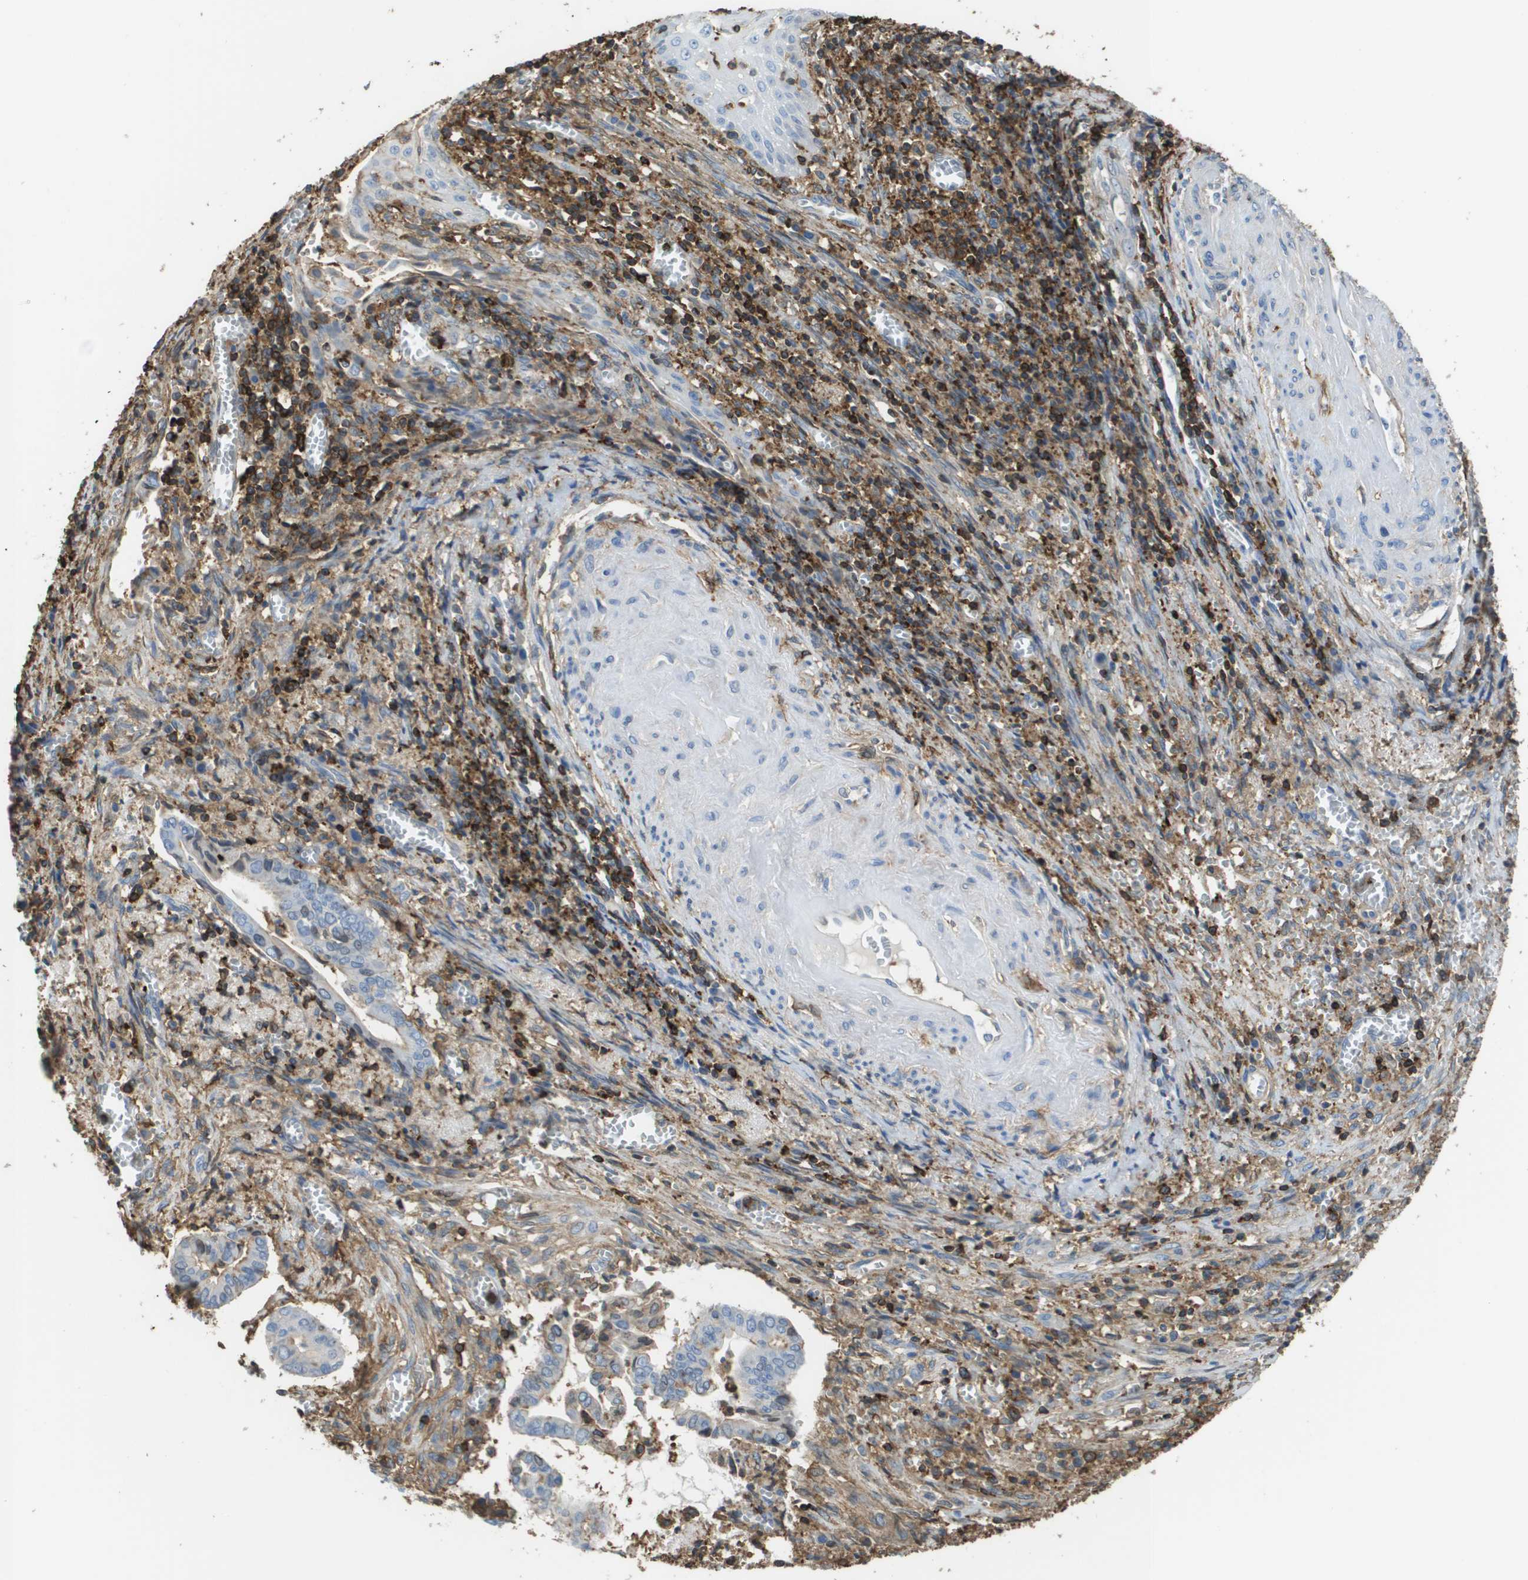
{"staining": {"intensity": "negative", "quantity": "none", "location": "none"}, "tissue": "cervical cancer", "cell_type": "Tumor cells", "image_type": "cancer", "snomed": [{"axis": "morphology", "description": "Adenocarcinoma, NOS"}, {"axis": "topography", "description": "Cervix"}], "caption": "A high-resolution histopathology image shows immunohistochemistry (IHC) staining of cervical cancer (adenocarcinoma), which displays no significant expression in tumor cells.", "gene": "PASK", "patient": {"sex": "female", "age": 44}}